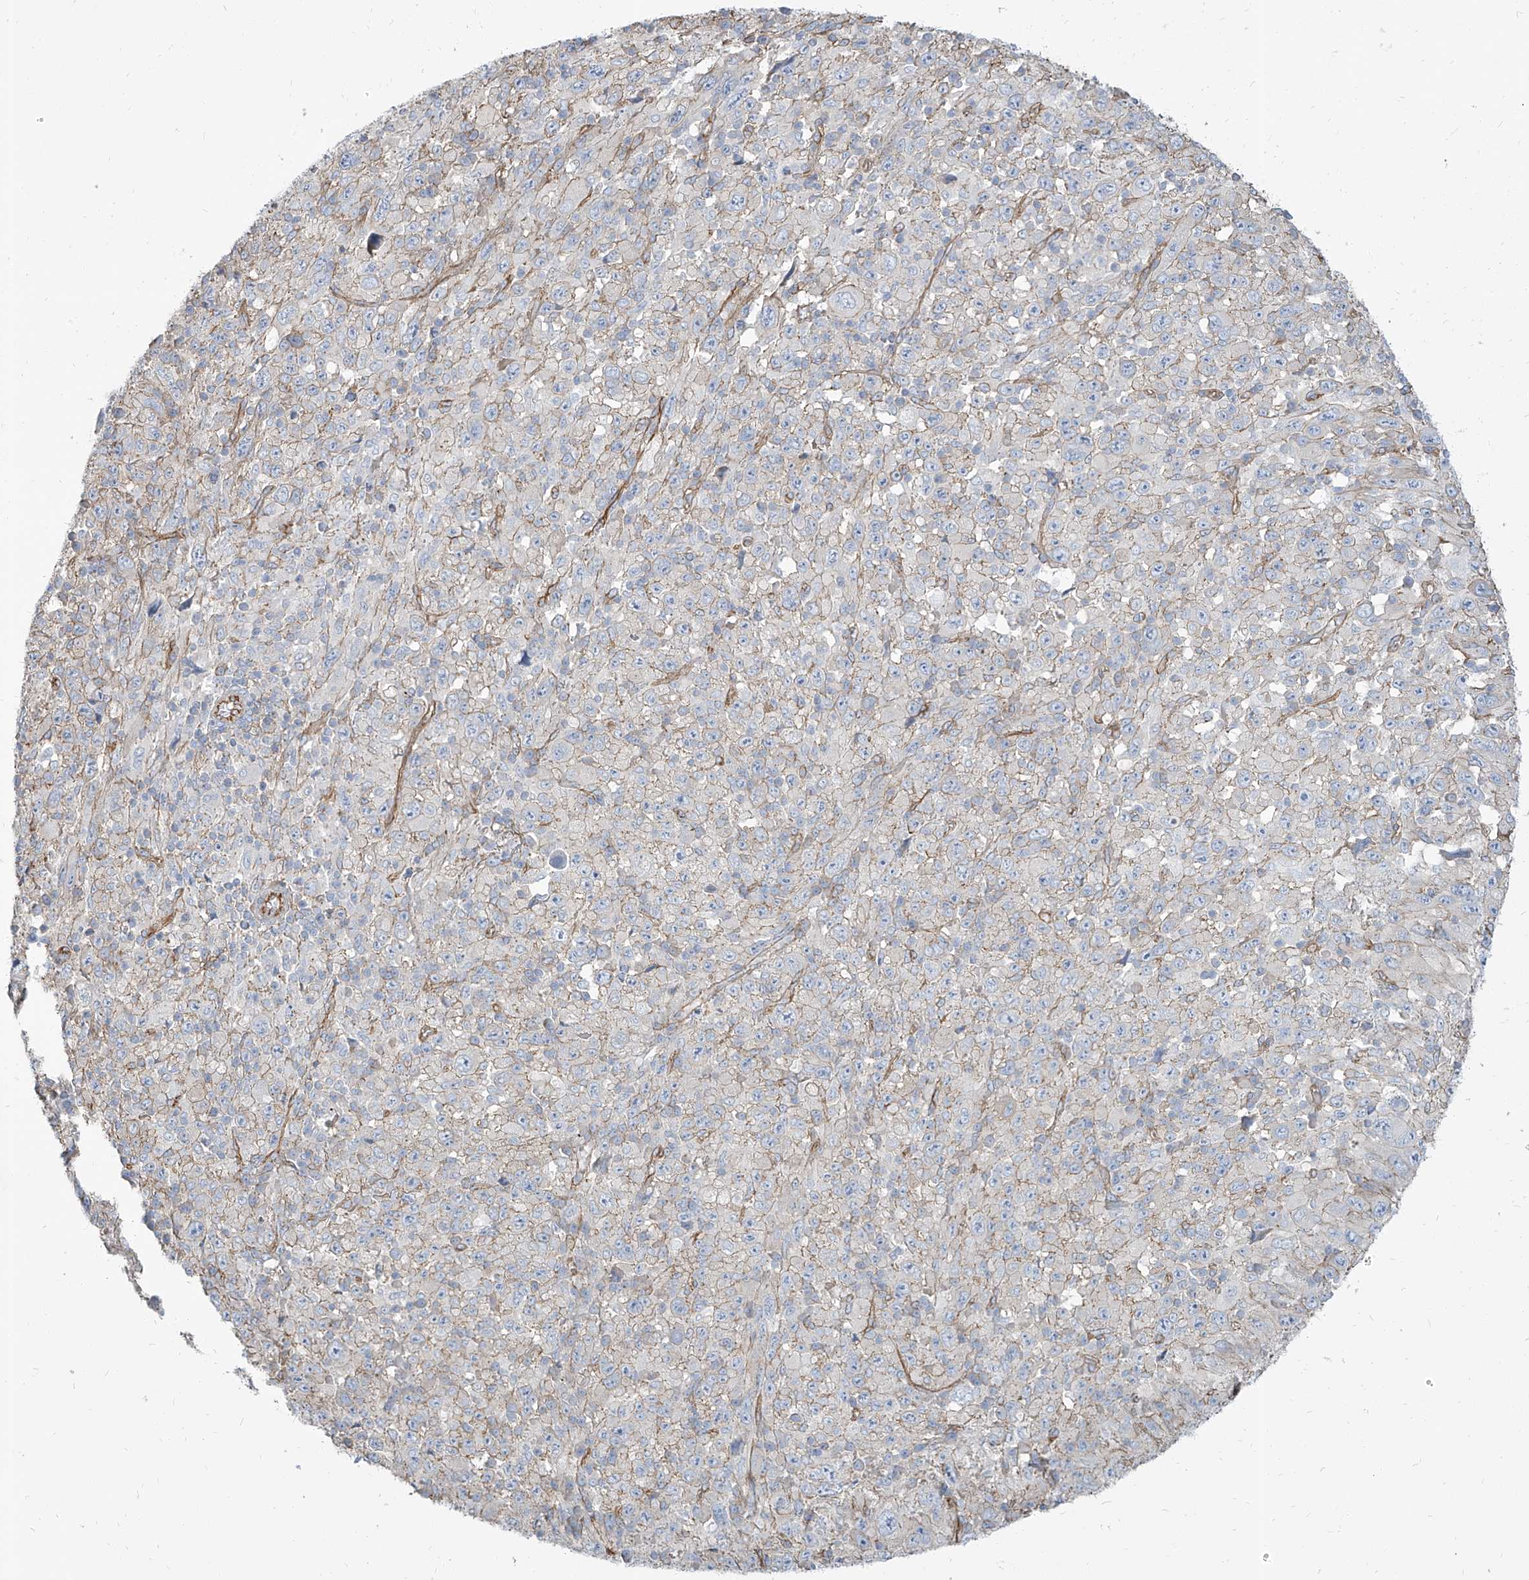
{"staining": {"intensity": "weak", "quantity": "<25%", "location": "cytoplasmic/membranous"}, "tissue": "melanoma", "cell_type": "Tumor cells", "image_type": "cancer", "snomed": [{"axis": "morphology", "description": "Malignant melanoma, Metastatic site"}, {"axis": "topography", "description": "Skin"}], "caption": "Immunohistochemical staining of malignant melanoma (metastatic site) displays no significant staining in tumor cells.", "gene": "TXLNB", "patient": {"sex": "female", "age": 56}}